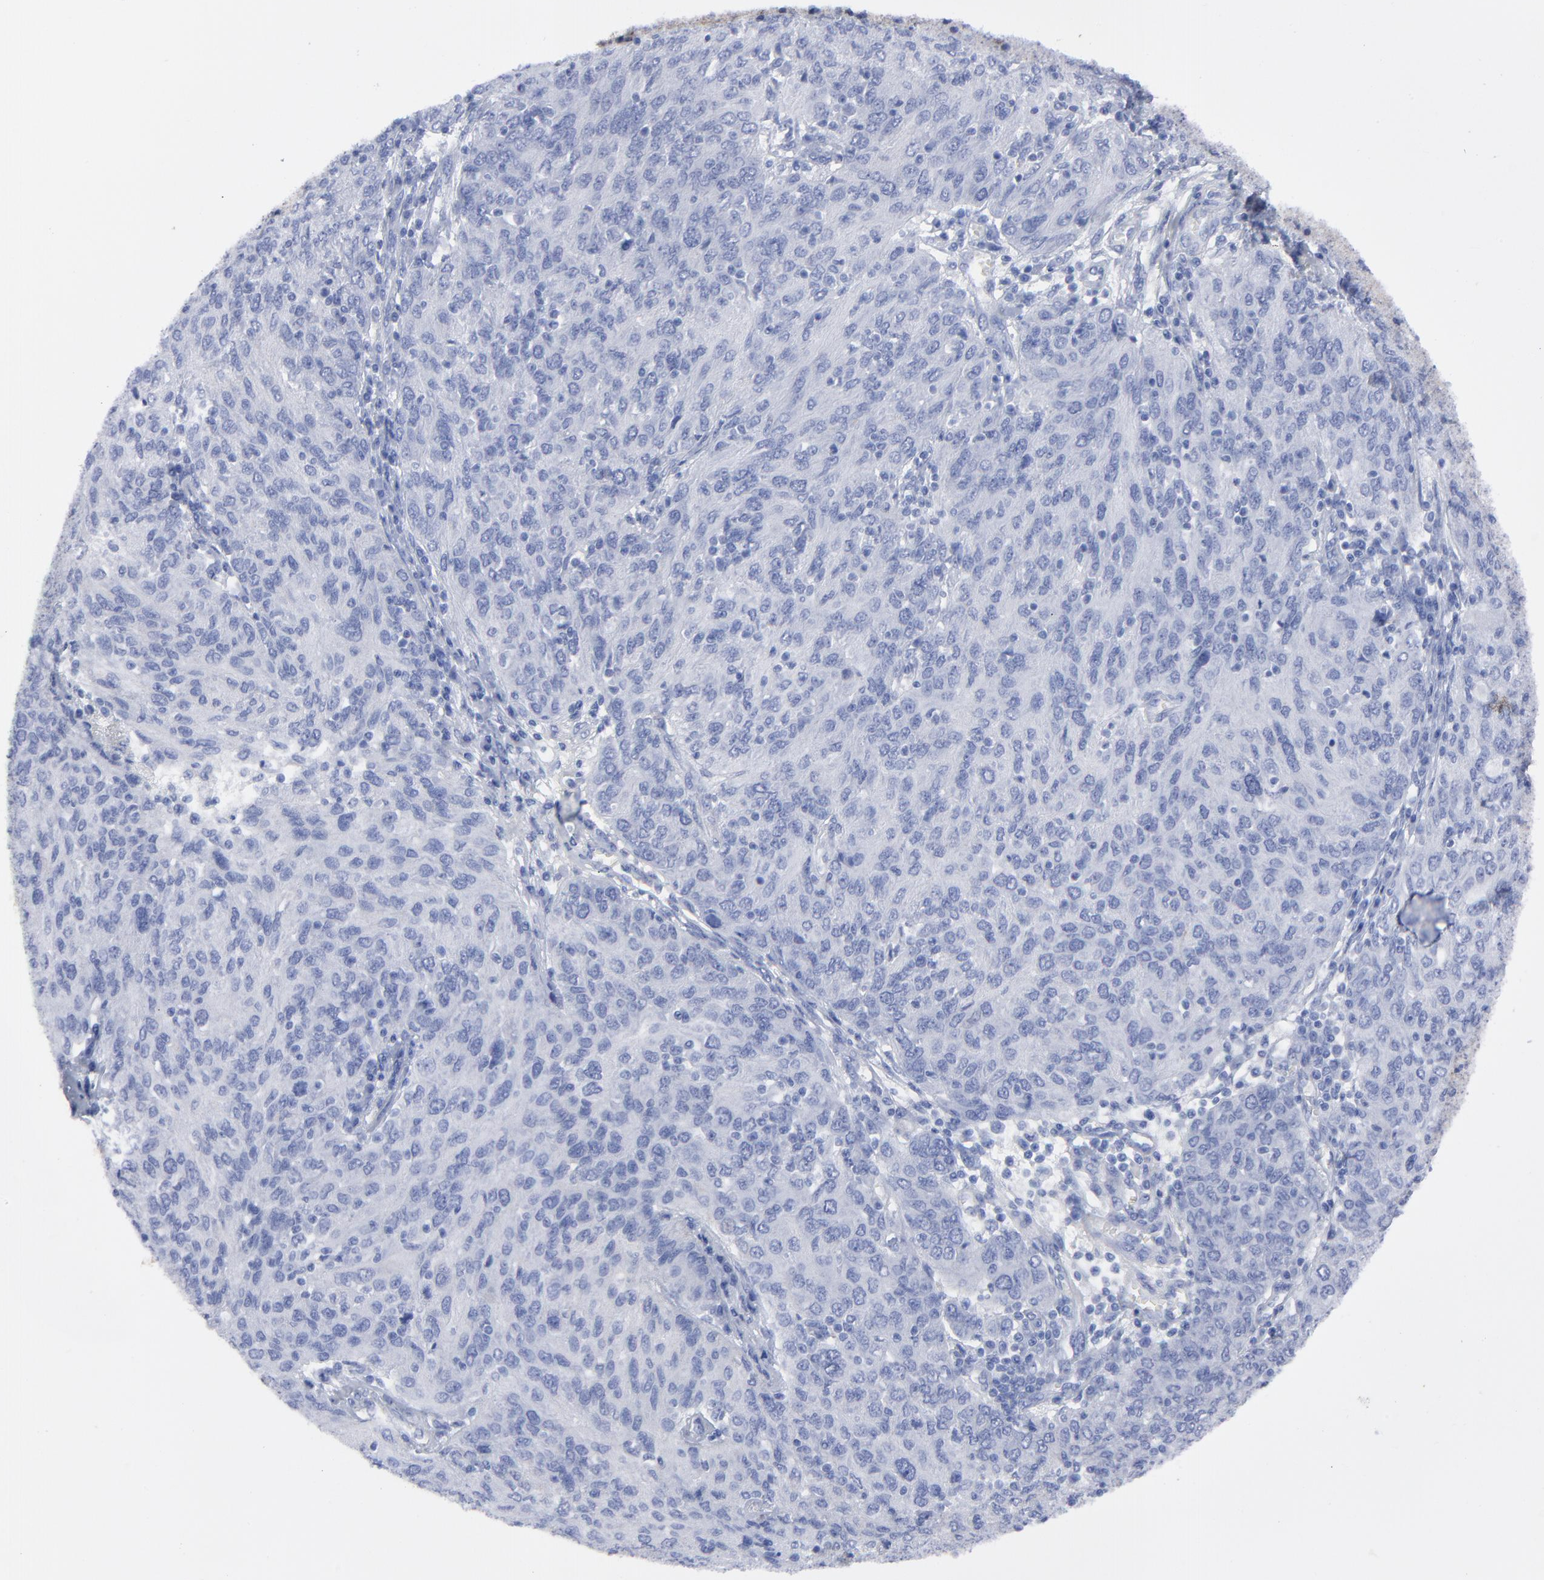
{"staining": {"intensity": "negative", "quantity": "none", "location": "none"}, "tissue": "ovarian cancer", "cell_type": "Tumor cells", "image_type": "cancer", "snomed": [{"axis": "morphology", "description": "Carcinoma, endometroid"}, {"axis": "topography", "description": "Ovary"}], "caption": "Immunohistochemistry micrograph of neoplastic tissue: ovarian cancer stained with DAB (3,3'-diaminobenzidine) reveals no significant protein positivity in tumor cells.", "gene": "CNTN3", "patient": {"sex": "female", "age": 50}}